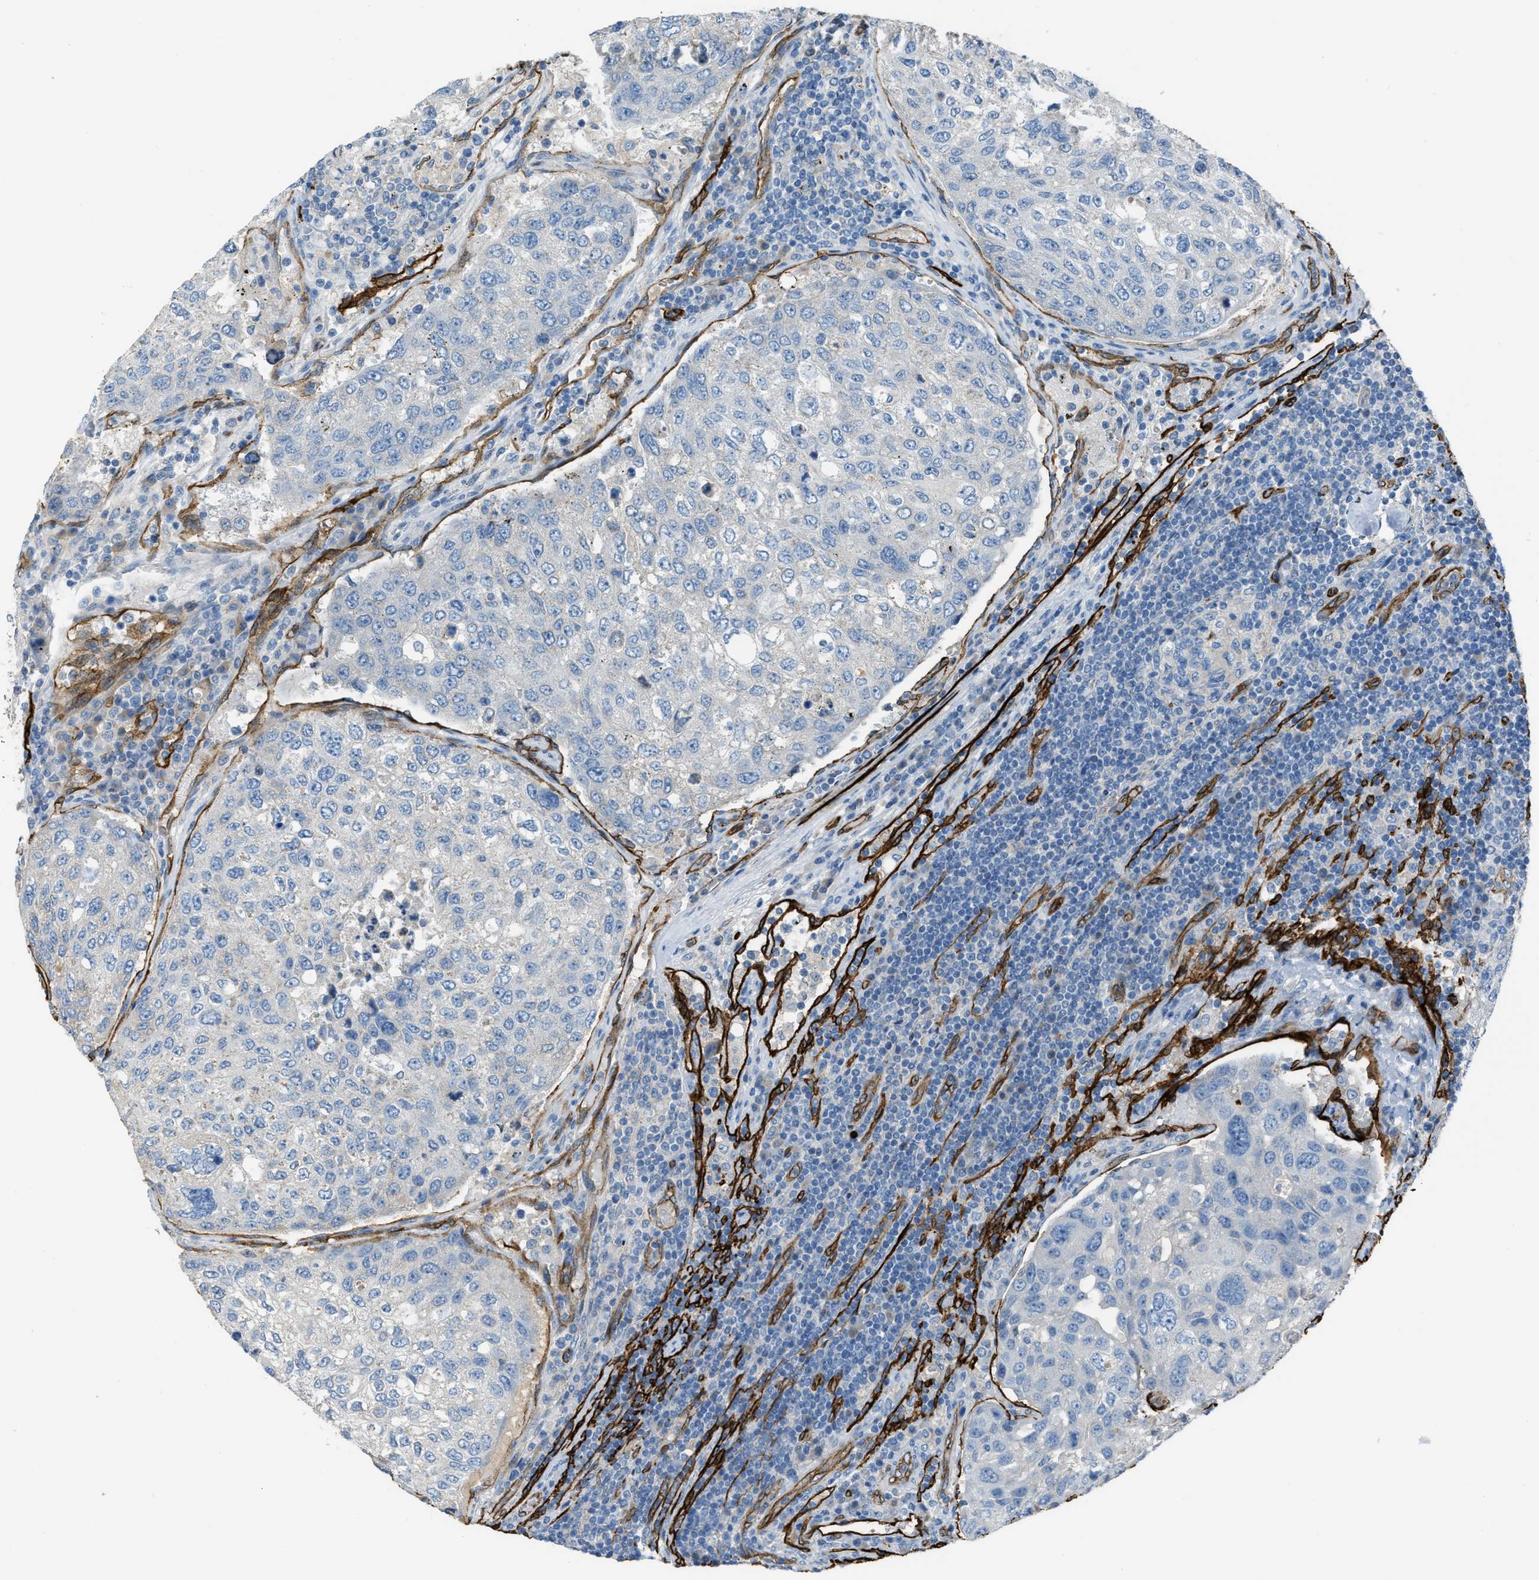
{"staining": {"intensity": "negative", "quantity": "none", "location": "none"}, "tissue": "urothelial cancer", "cell_type": "Tumor cells", "image_type": "cancer", "snomed": [{"axis": "morphology", "description": "Urothelial carcinoma, High grade"}, {"axis": "topography", "description": "Lymph node"}, {"axis": "topography", "description": "Urinary bladder"}], "caption": "An immunohistochemistry (IHC) image of high-grade urothelial carcinoma is shown. There is no staining in tumor cells of high-grade urothelial carcinoma.", "gene": "SLC22A15", "patient": {"sex": "male", "age": 51}}